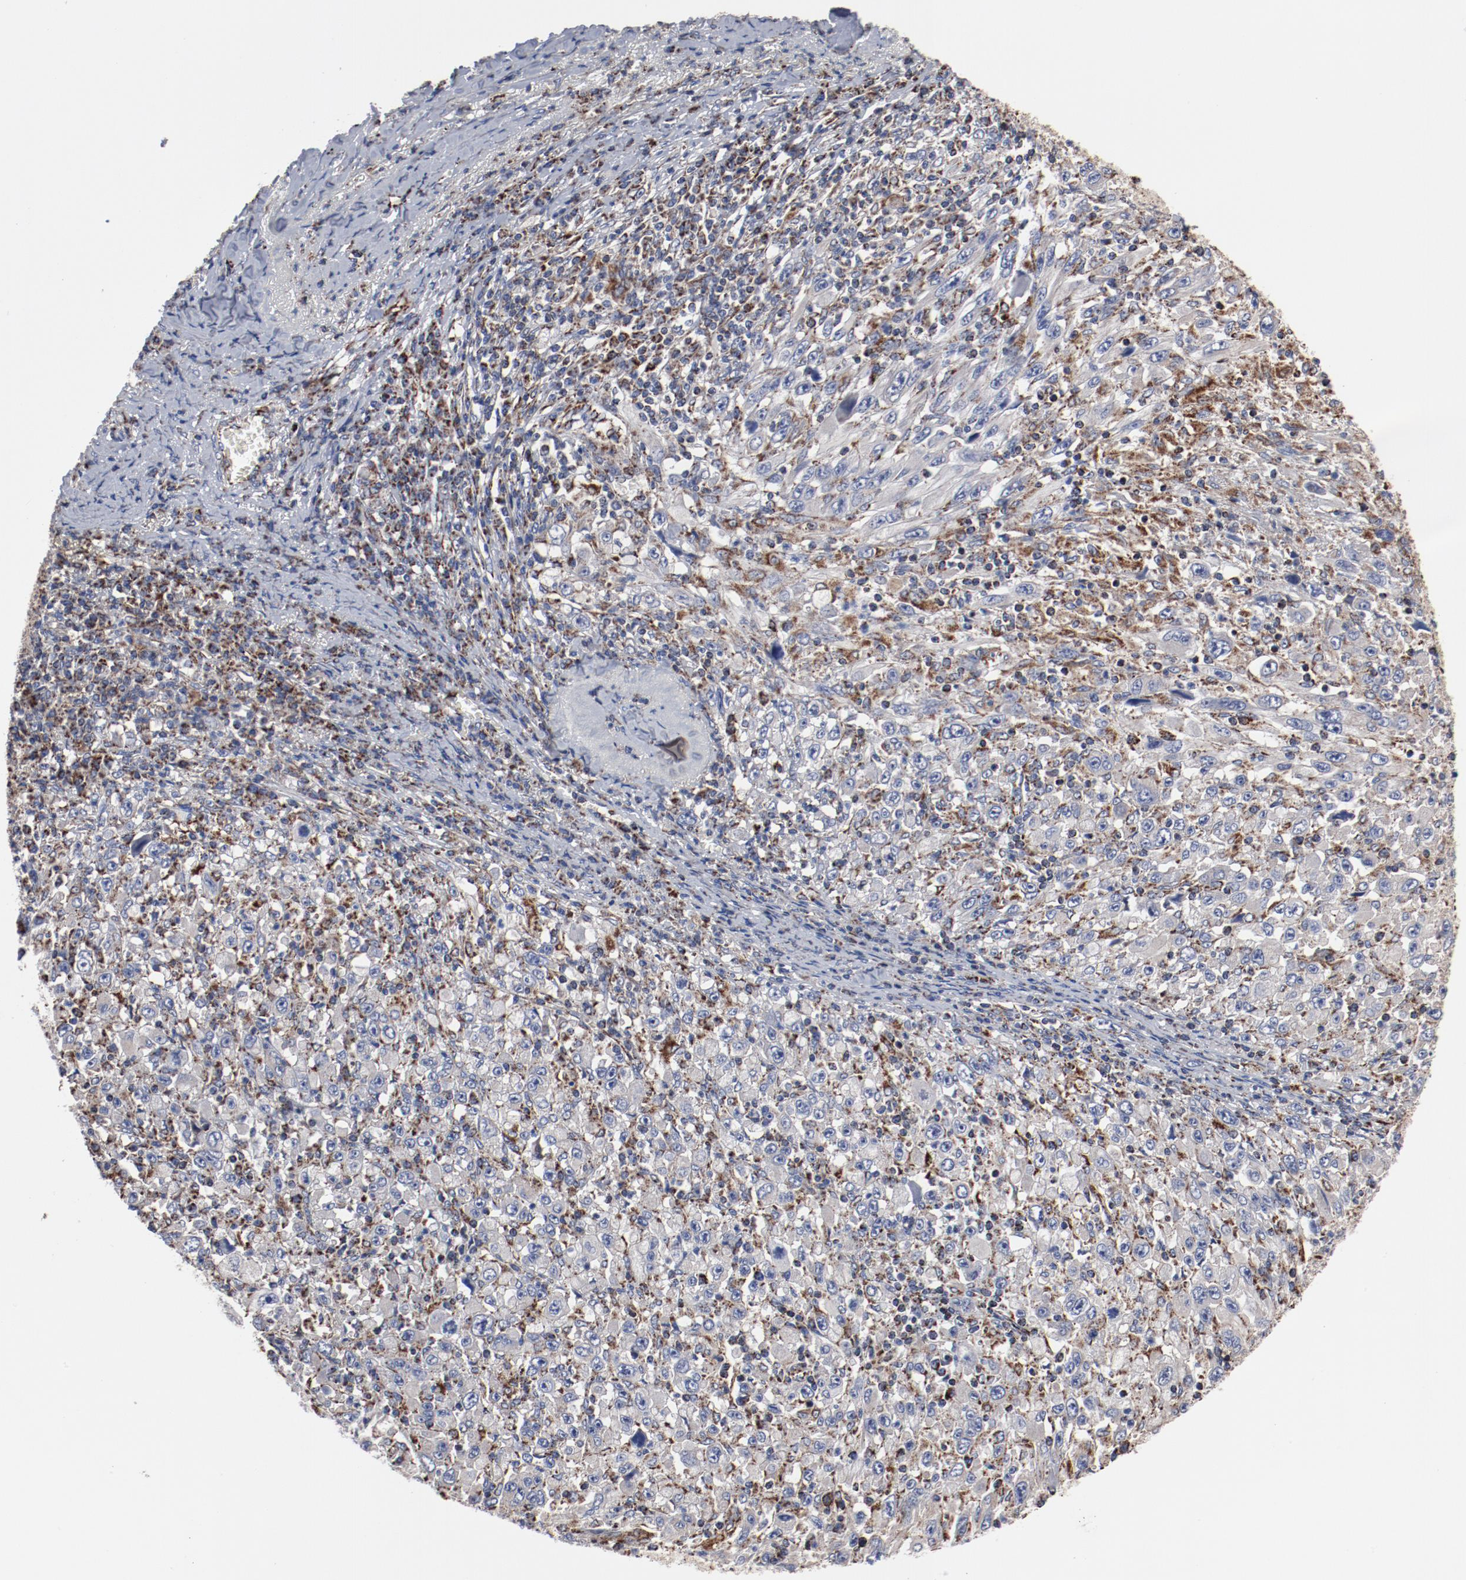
{"staining": {"intensity": "weak", "quantity": "<25%", "location": "cytoplasmic/membranous"}, "tissue": "melanoma", "cell_type": "Tumor cells", "image_type": "cancer", "snomed": [{"axis": "morphology", "description": "Malignant melanoma, Metastatic site"}, {"axis": "topography", "description": "Skin"}], "caption": "The histopathology image exhibits no staining of tumor cells in melanoma. (IHC, brightfield microscopy, high magnification).", "gene": "NDUFV2", "patient": {"sex": "female", "age": 56}}